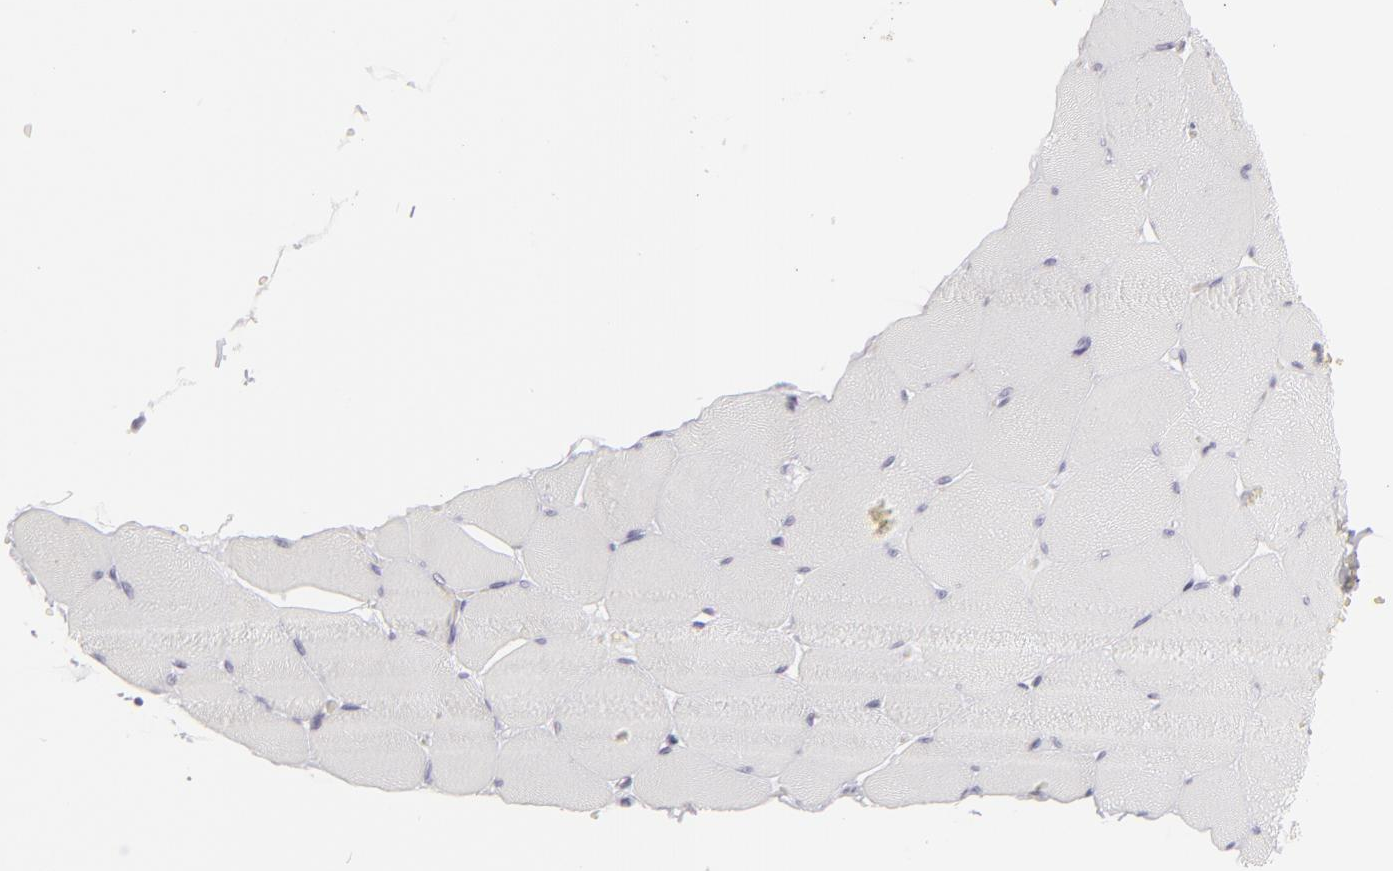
{"staining": {"intensity": "negative", "quantity": "none", "location": "none"}, "tissue": "skeletal muscle", "cell_type": "Myocytes", "image_type": "normal", "snomed": [{"axis": "morphology", "description": "Normal tissue, NOS"}, {"axis": "topography", "description": "Skeletal muscle"}], "caption": "DAB (3,3'-diaminobenzidine) immunohistochemical staining of unremarkable human skeletal muscle shows no significant positivity in myocytes. (DAB IHC with hematoxylin counter stain).", "gene": "CD7", "patient": {"sex": "male", "age": 62}}